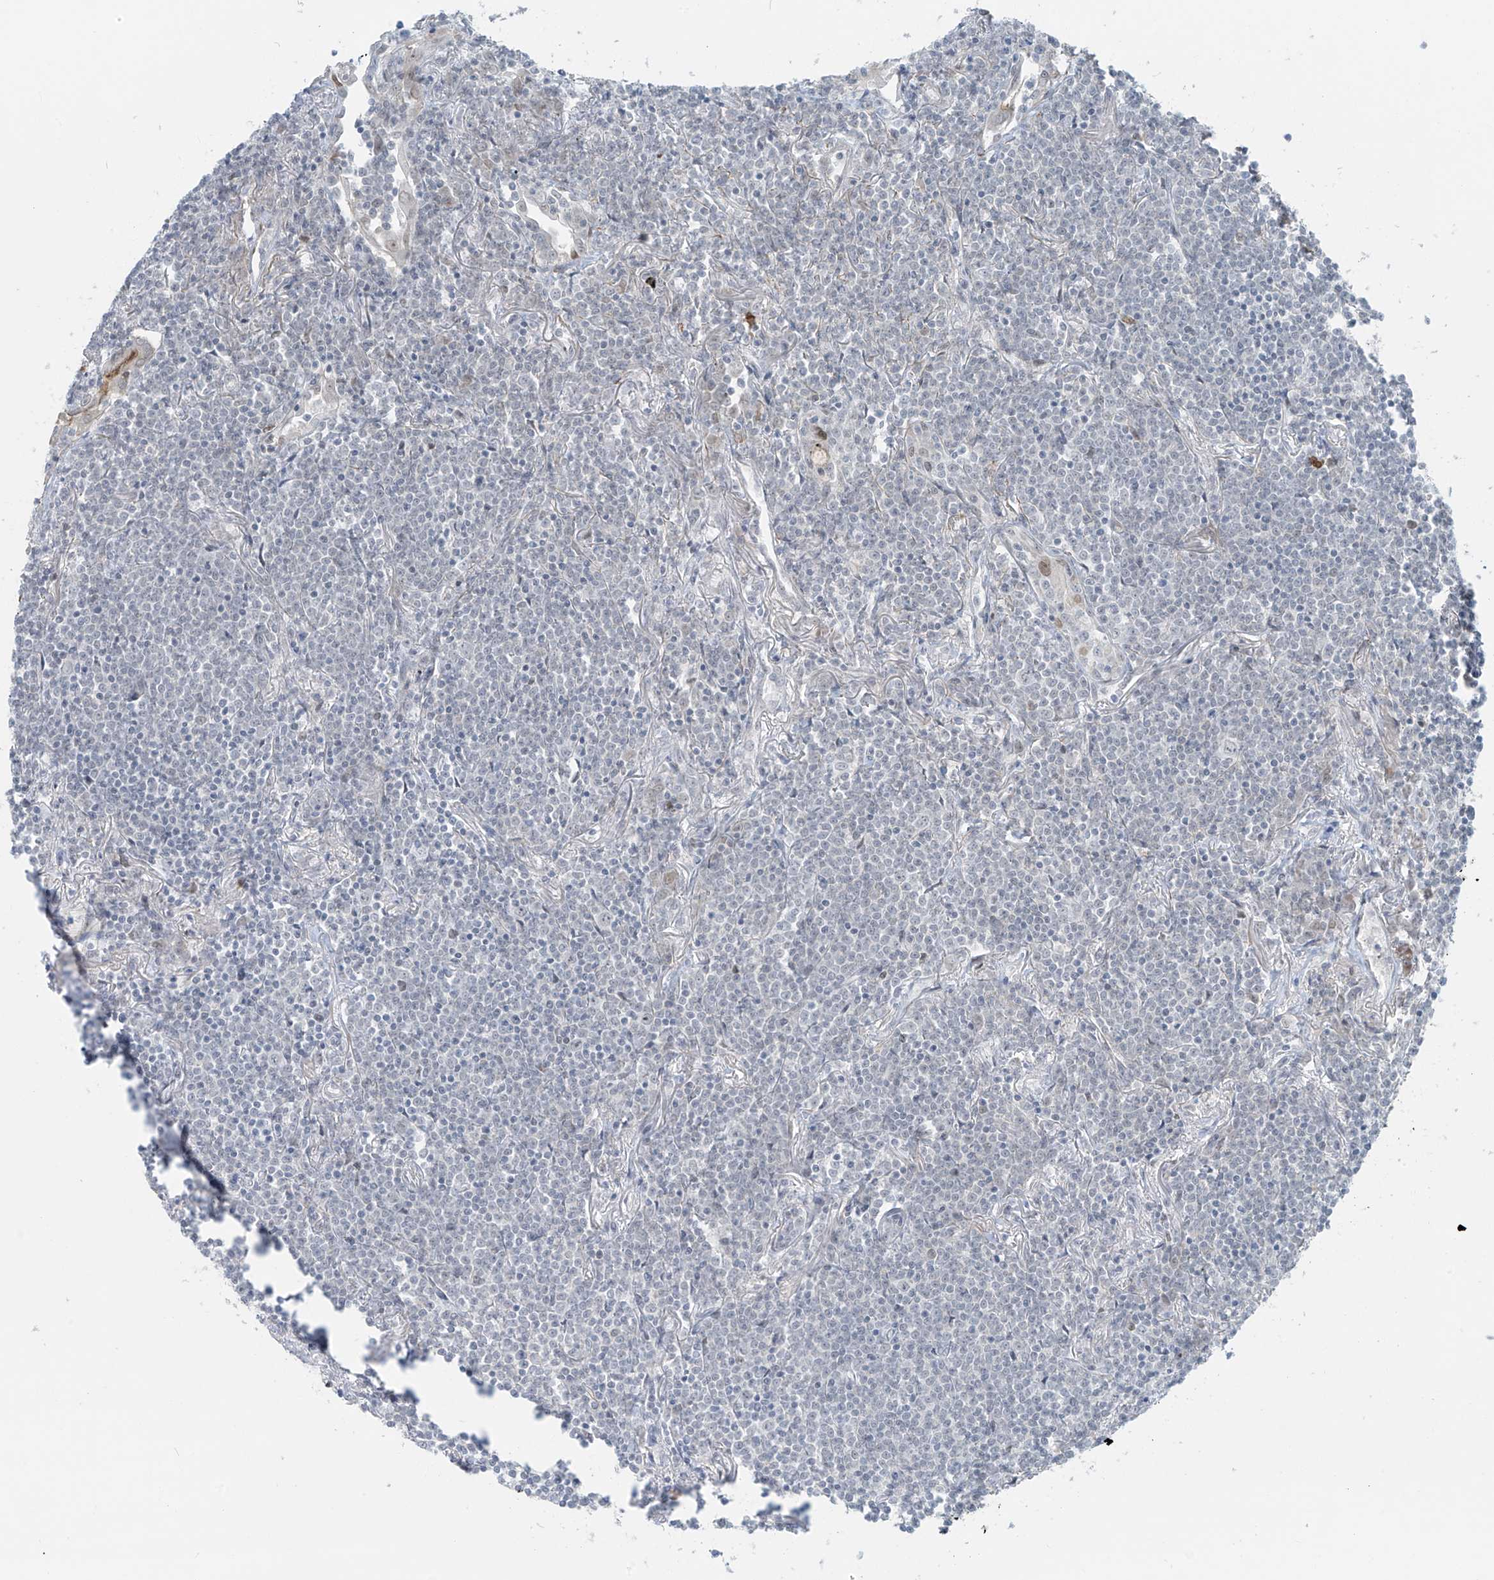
{"staining": {"intensity": "negative", "quantity": "none", "location": "none"}, "tissue": "lymphoma", "cell_type": "Tumor cells", "image_type": "cancer", "snomed": [{"axis": "morphology", "description": "Malignant lymphoma, non-Hodgkin's type, Low grade"}, {"axis": "topography", "description": "Lung"}], "caption": "A photomicrograph of lymphoma stained for a protein reveals no brown staining in tumor cells.", "gene": "RASGEF1A", "patient": {"sex": "female", "age": 71}}